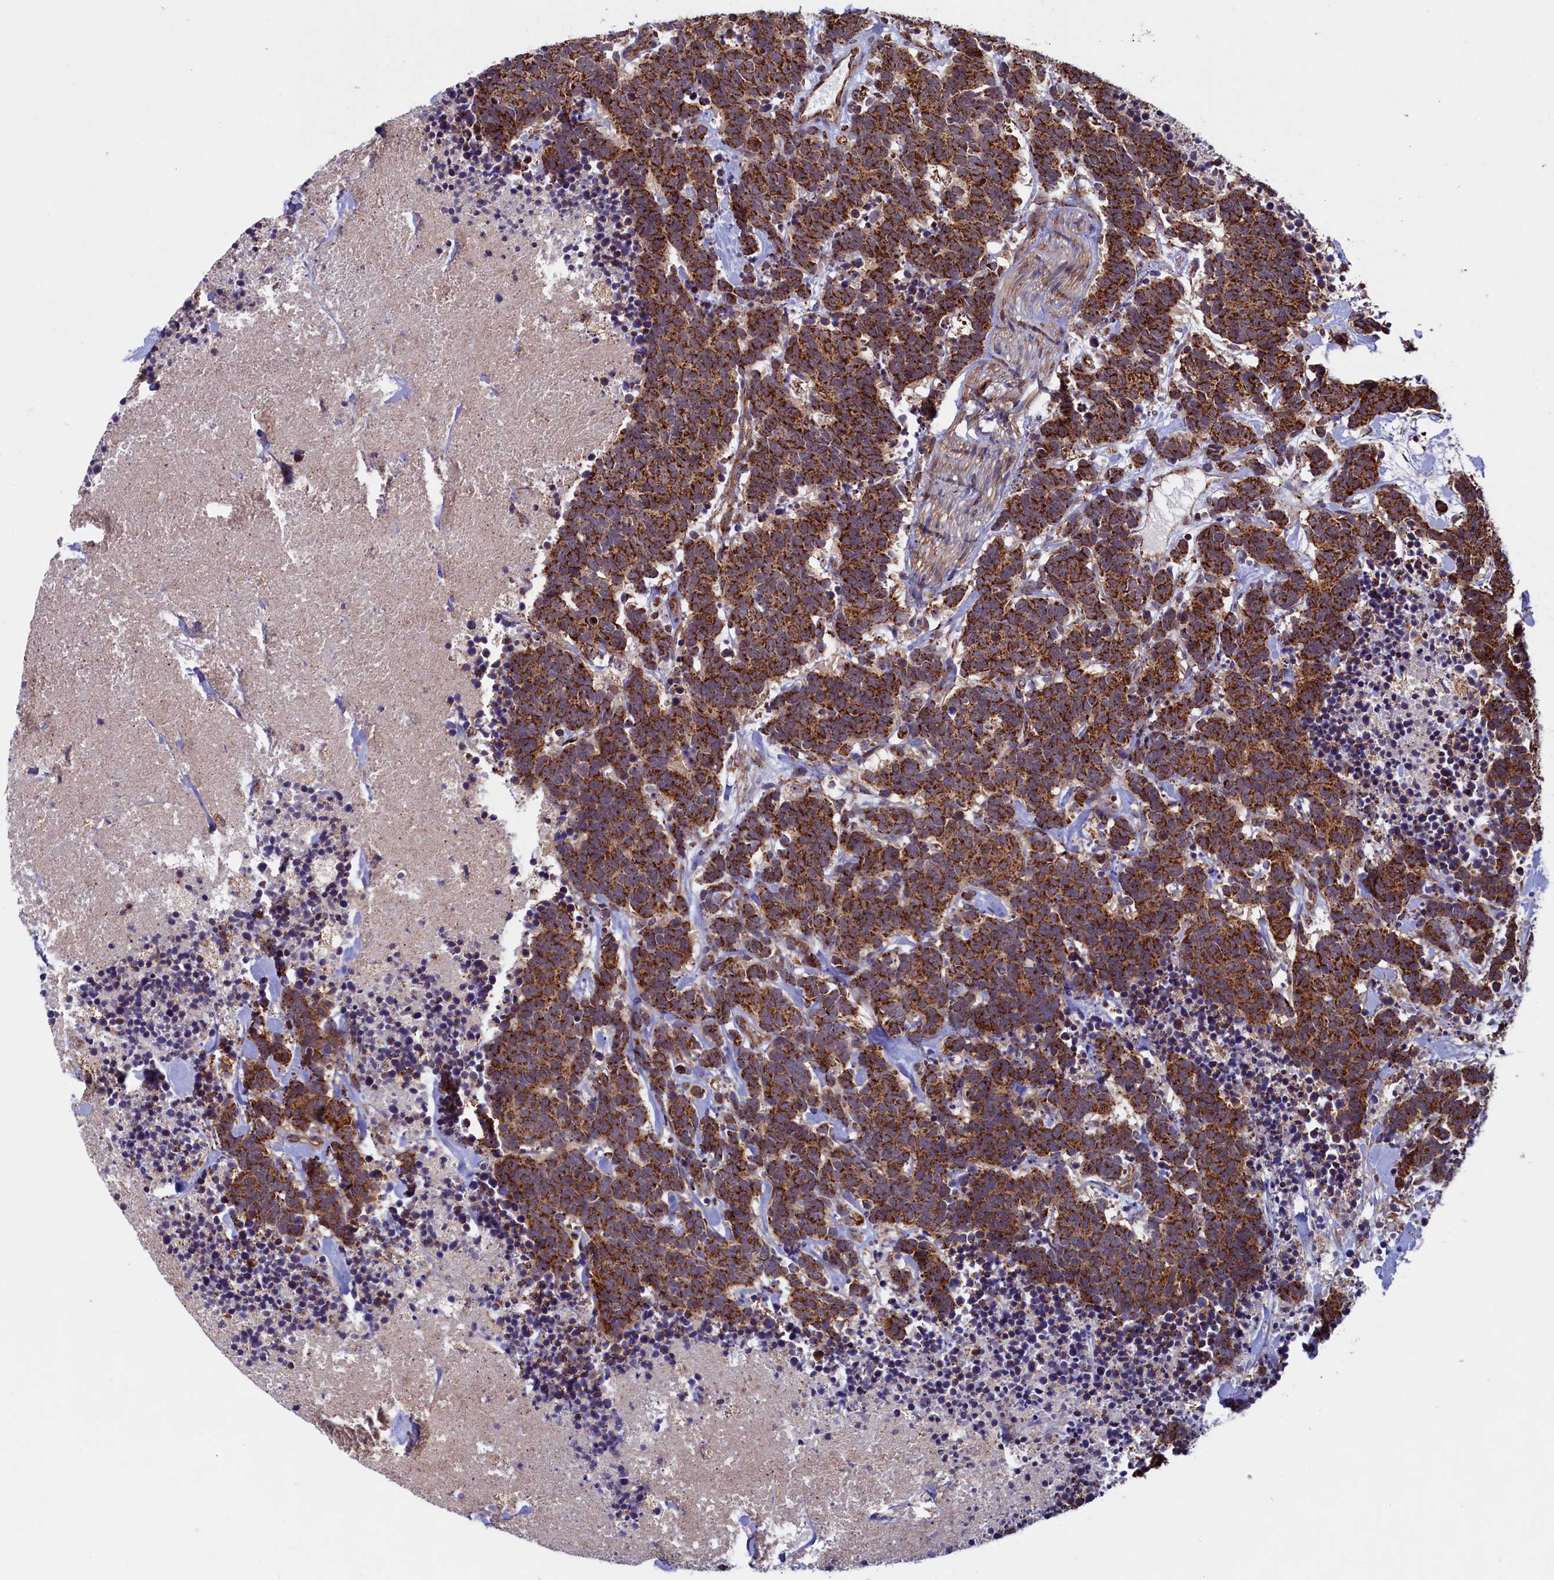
{"staining": {"intensity": "strong", "quantity": ">75%", "location": "cytoplasmic/membranous"}, "tissue": "carcinoid", "cell_type": "Tumor cells", "image_type": "cancer", "snomed": [{"axis": "morphology", "description": "Carcinoma, NOS"}, {"axis": "morphology", "description": "Carcinoid, malignant, NOS"}, {"axis": "topography", "description": "Prostate"}], "caption": "High-power microscopy captured an immunohistochemistry histopathology image of carcinoid, revealing strong cytoplasmic/membranous positivity in approximately >75% of tumor cells. (IHC, brightfield microscopy, high magnification).", "gene": "UBE3B", "patient": {"sex": "male", "age": 57}}